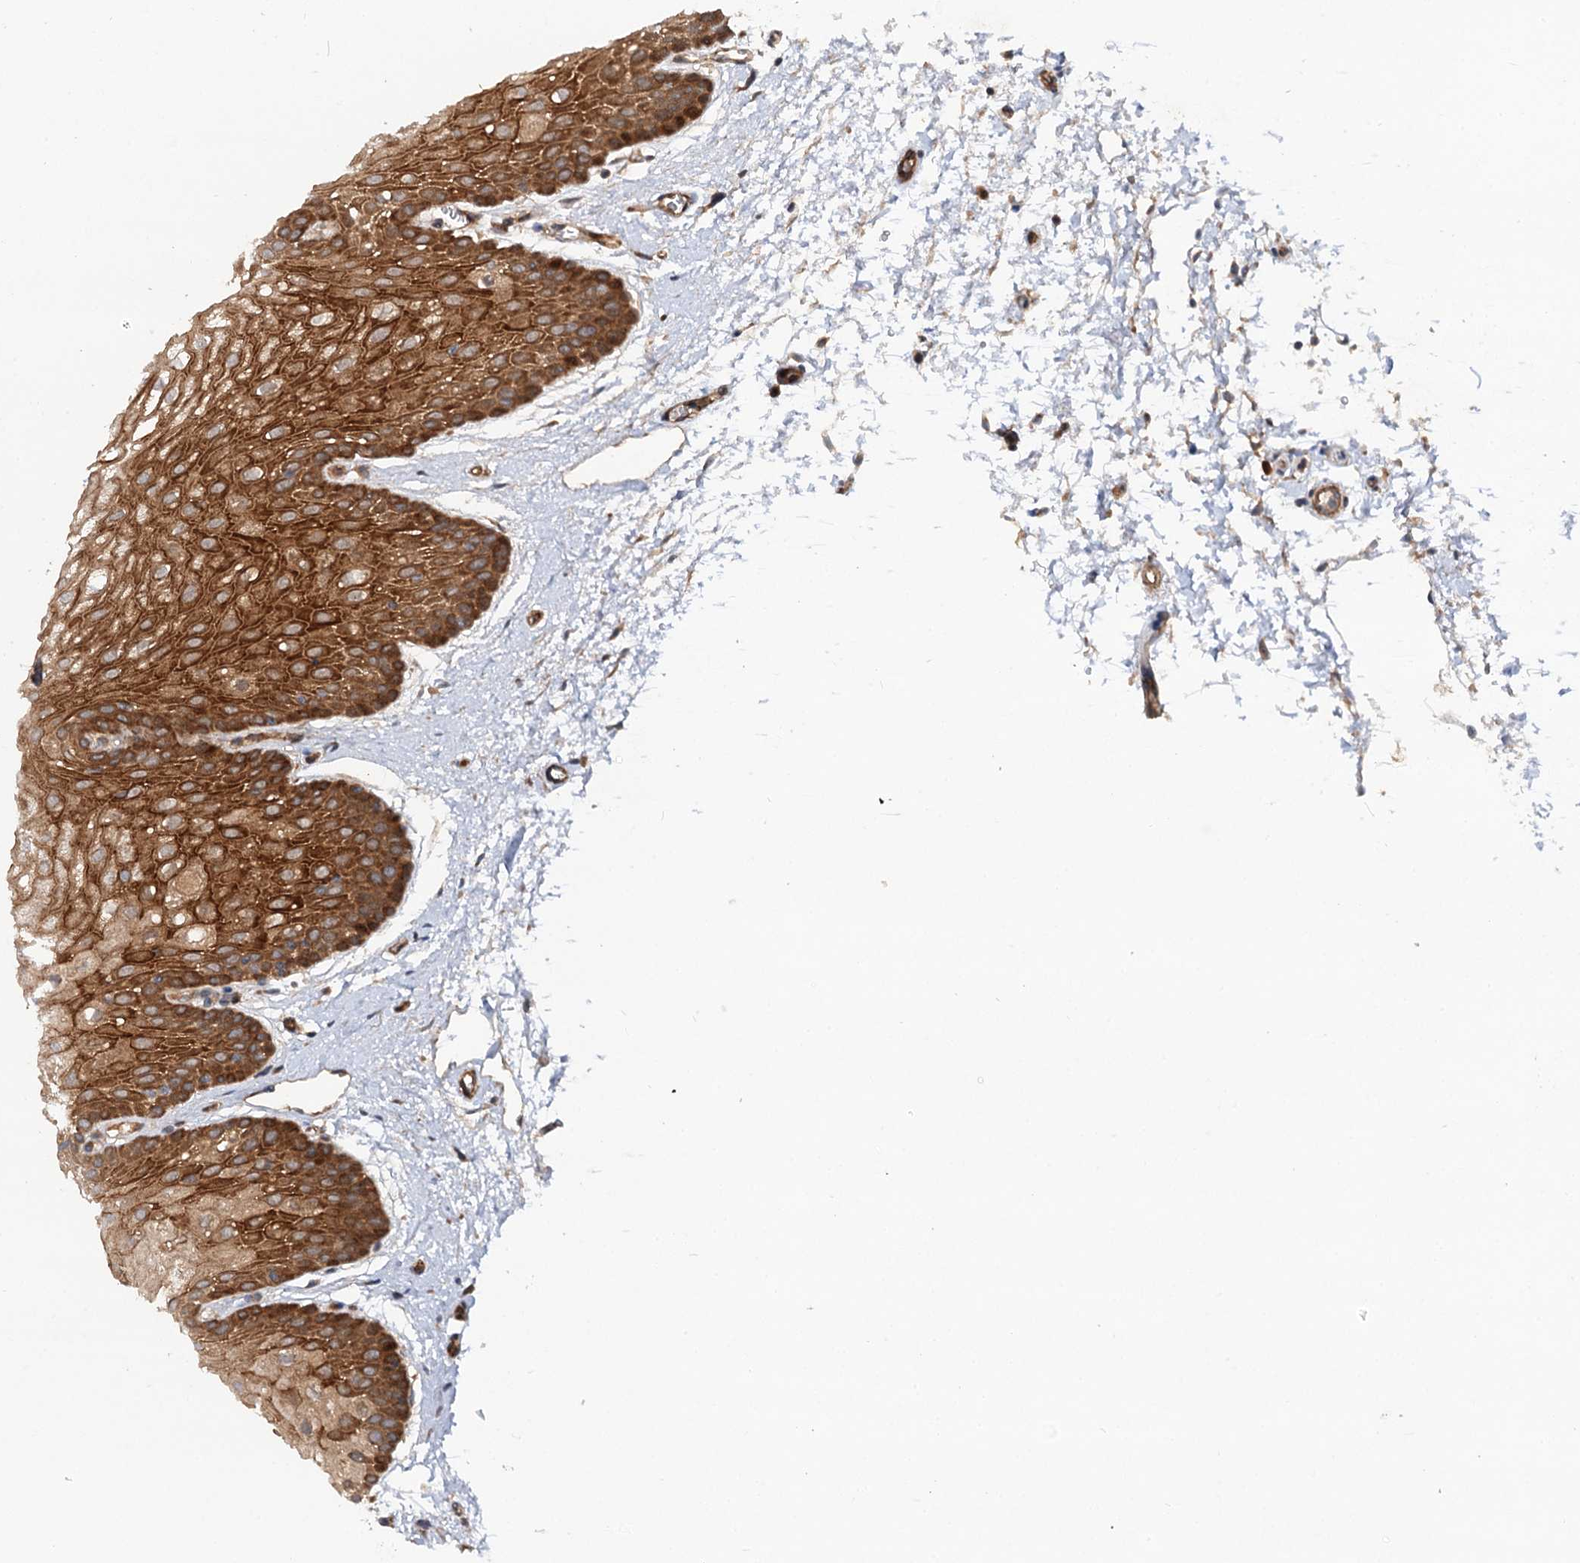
{"staining": {"intensity": "strong", "quantity": "25%-75%", "location": "cytoplasmic/membranous"}, "tissue": "oral mucosa", "cell_type": "Squamous epithelial cells", "image_type": "normal", "snomed": [{"axis": "morphology", "description": "Normal tissue, NOS"}, {"axis": "topography", "description": "Oral tissue"}, {"axis": "topography", "description": "Tounge, NOS"}], "caption": "A histopathology image showing strong cytoplasmic/membranous expression in approximately 25%-75% of squamous epithelial cells in unremarkable oral mucosa, as visualized by brown immunohistochemical staining.", "gene": "ADGRG4", "patient": {"sex": "female", "age": 73}}